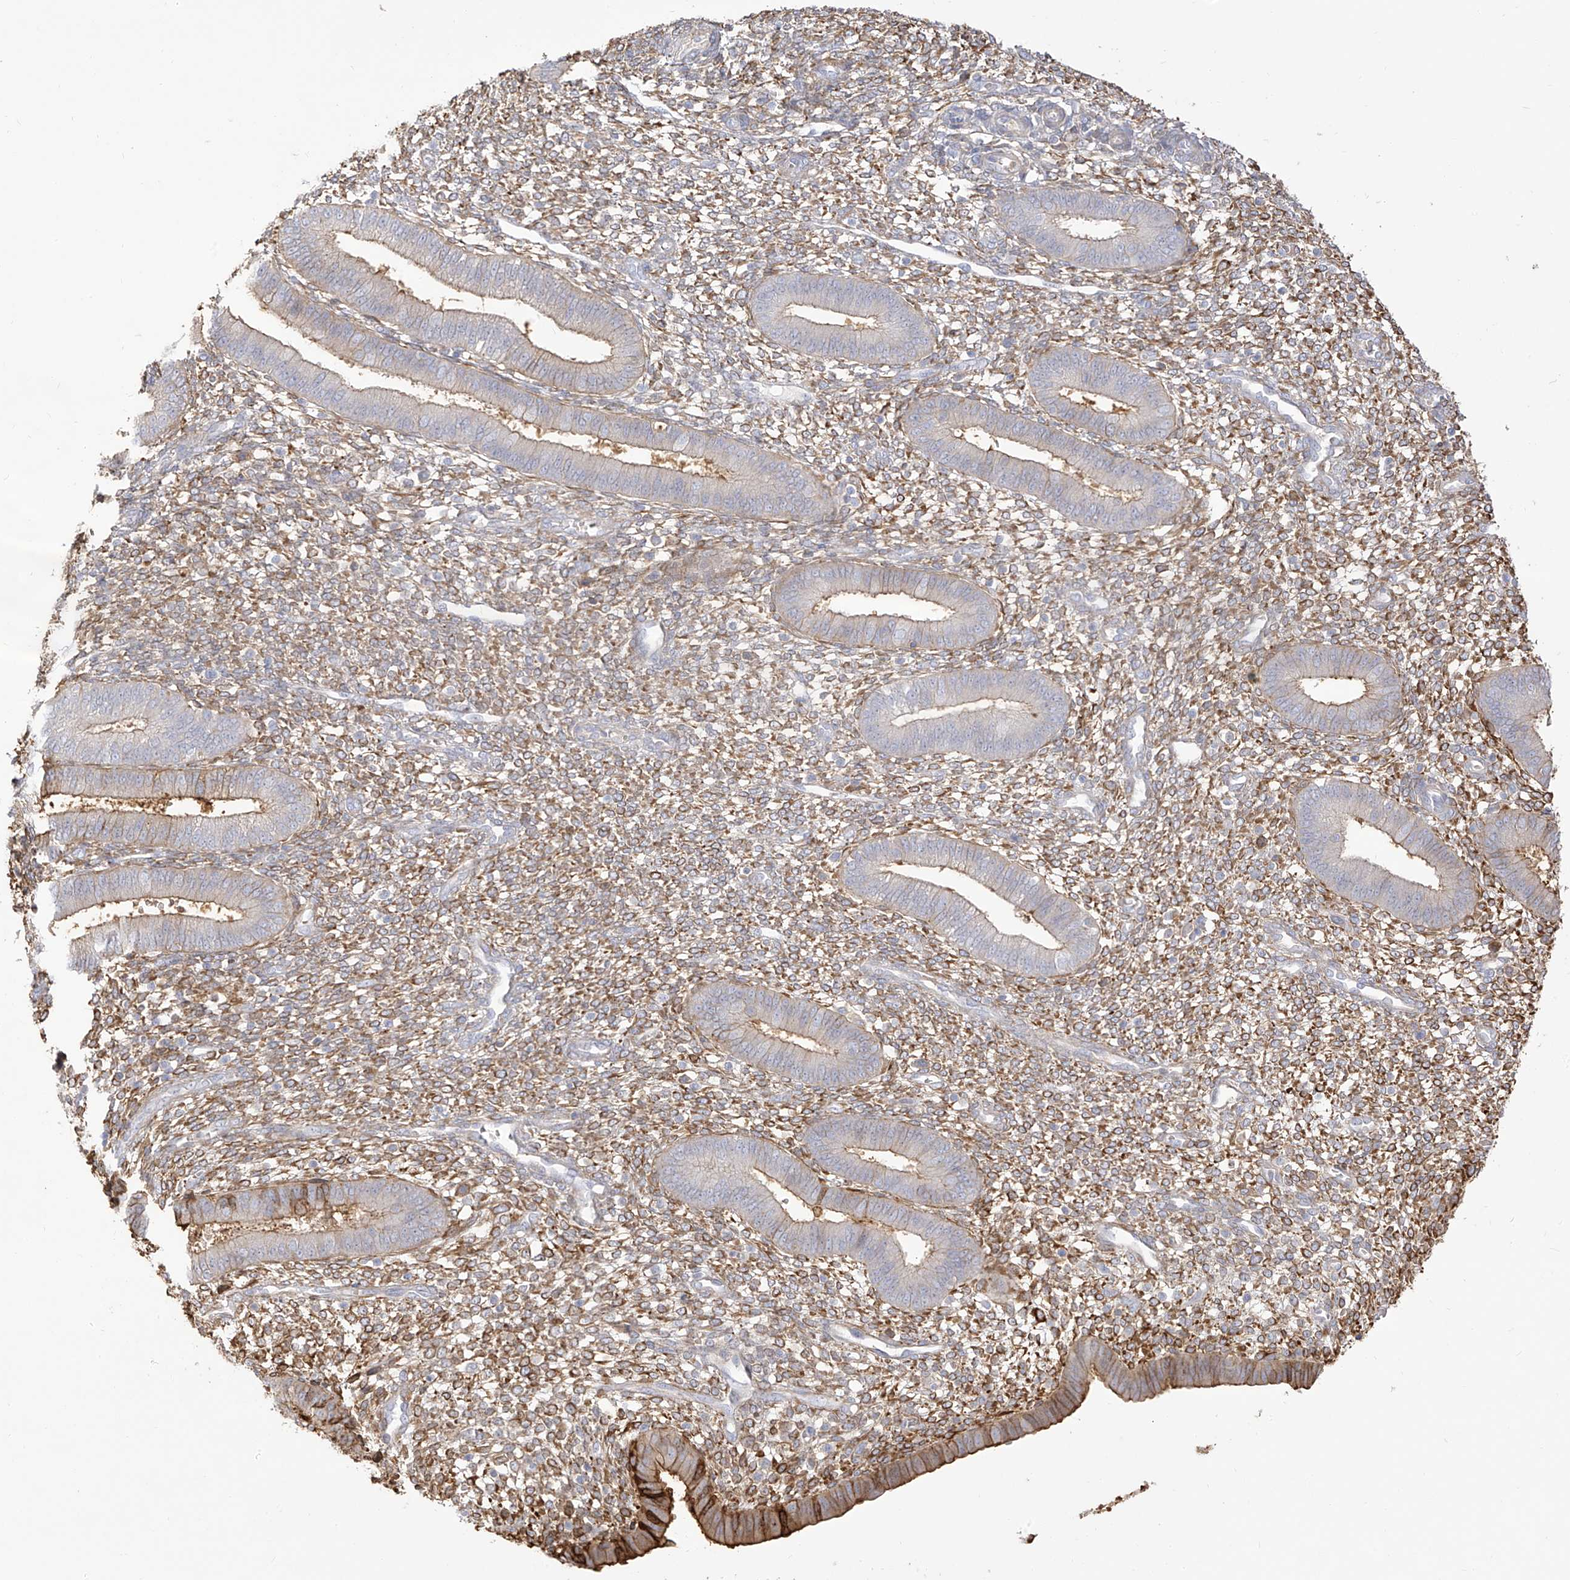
{"staining": {"intensity": "moderate", "quantity": "25%-75%", "location": "cytoplasmic/membranous"}, "tissue": "endometrium", "cell_type": "Cells in endometrial stroma", "image_type": "normal", "snomed": [{"axis": "morphology", "description": "Normal tissue, NOS"}, {"axis": "topography", "description": "Endometrium"}], "caption": "Moderate cytoplasmic/membranous positivity for a protein is identified in about 25%-75% of cells in endometrial stroma of benign endometrium using IHC.", "gene": "ZGRF1", "patient": {"sex": "female", "age": 46}}